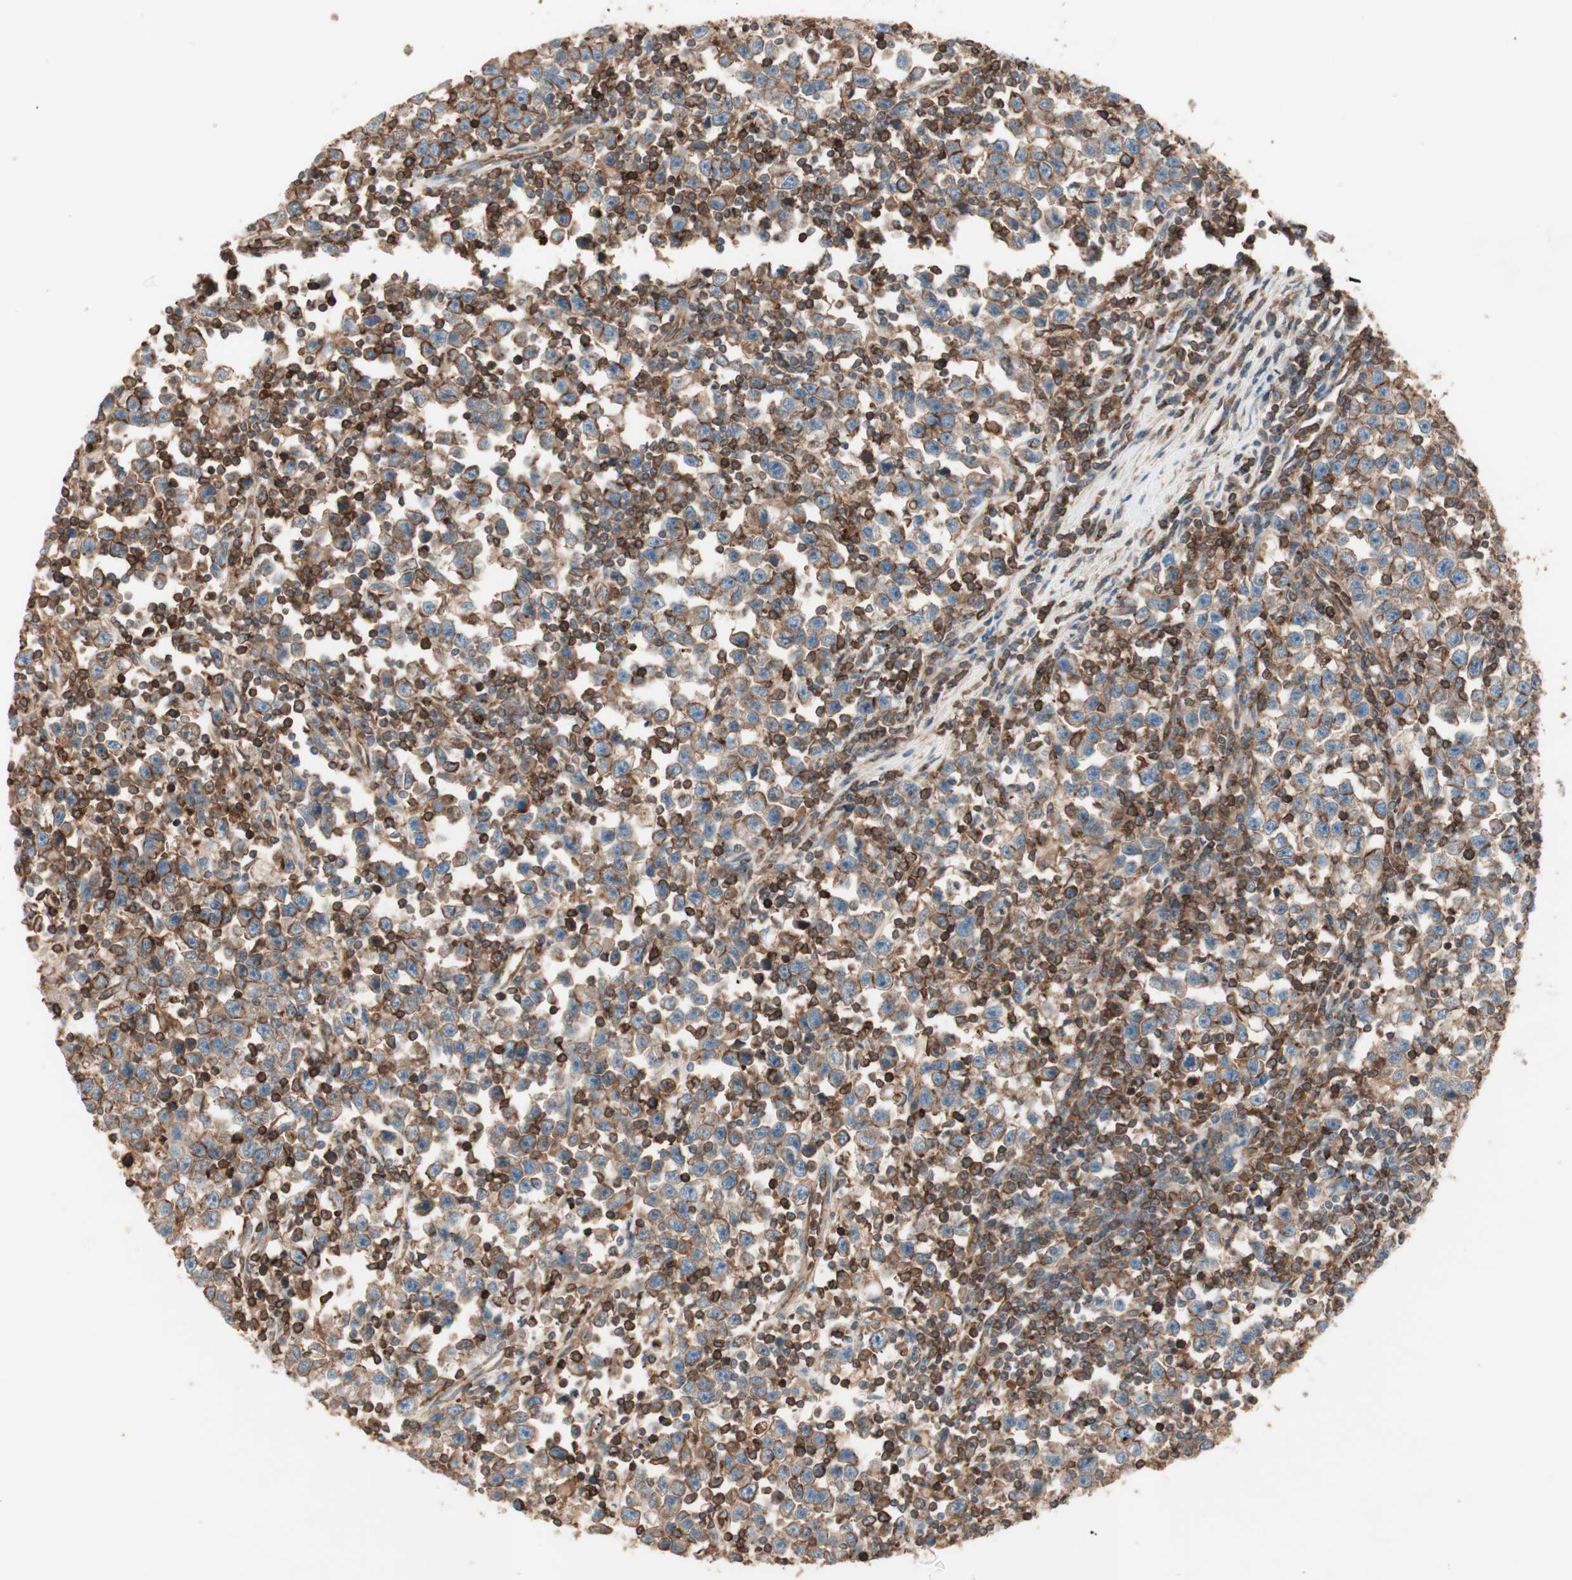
{"staining": {"intensity": "moderate", "quantity": ">75%", "location": "cytoplasmic/membranous"}, "tissue": "testis cancer", "cell_type": "Tumor cells", "image_type": "cancer", "snomed": [{"axis": "morphology", "description": "Seminoma, NOS"}, {"axis": "topography", "description": "Testis"}], "caption": "DAB immunohistochemical staining of human testis cancer (seminoma) exhibits moderate cytoplasmic/membranous protein staining in about >75% of tumor cells.", "gene": "TCP11L1", "patient": {"sex": "male", "age": 43}}